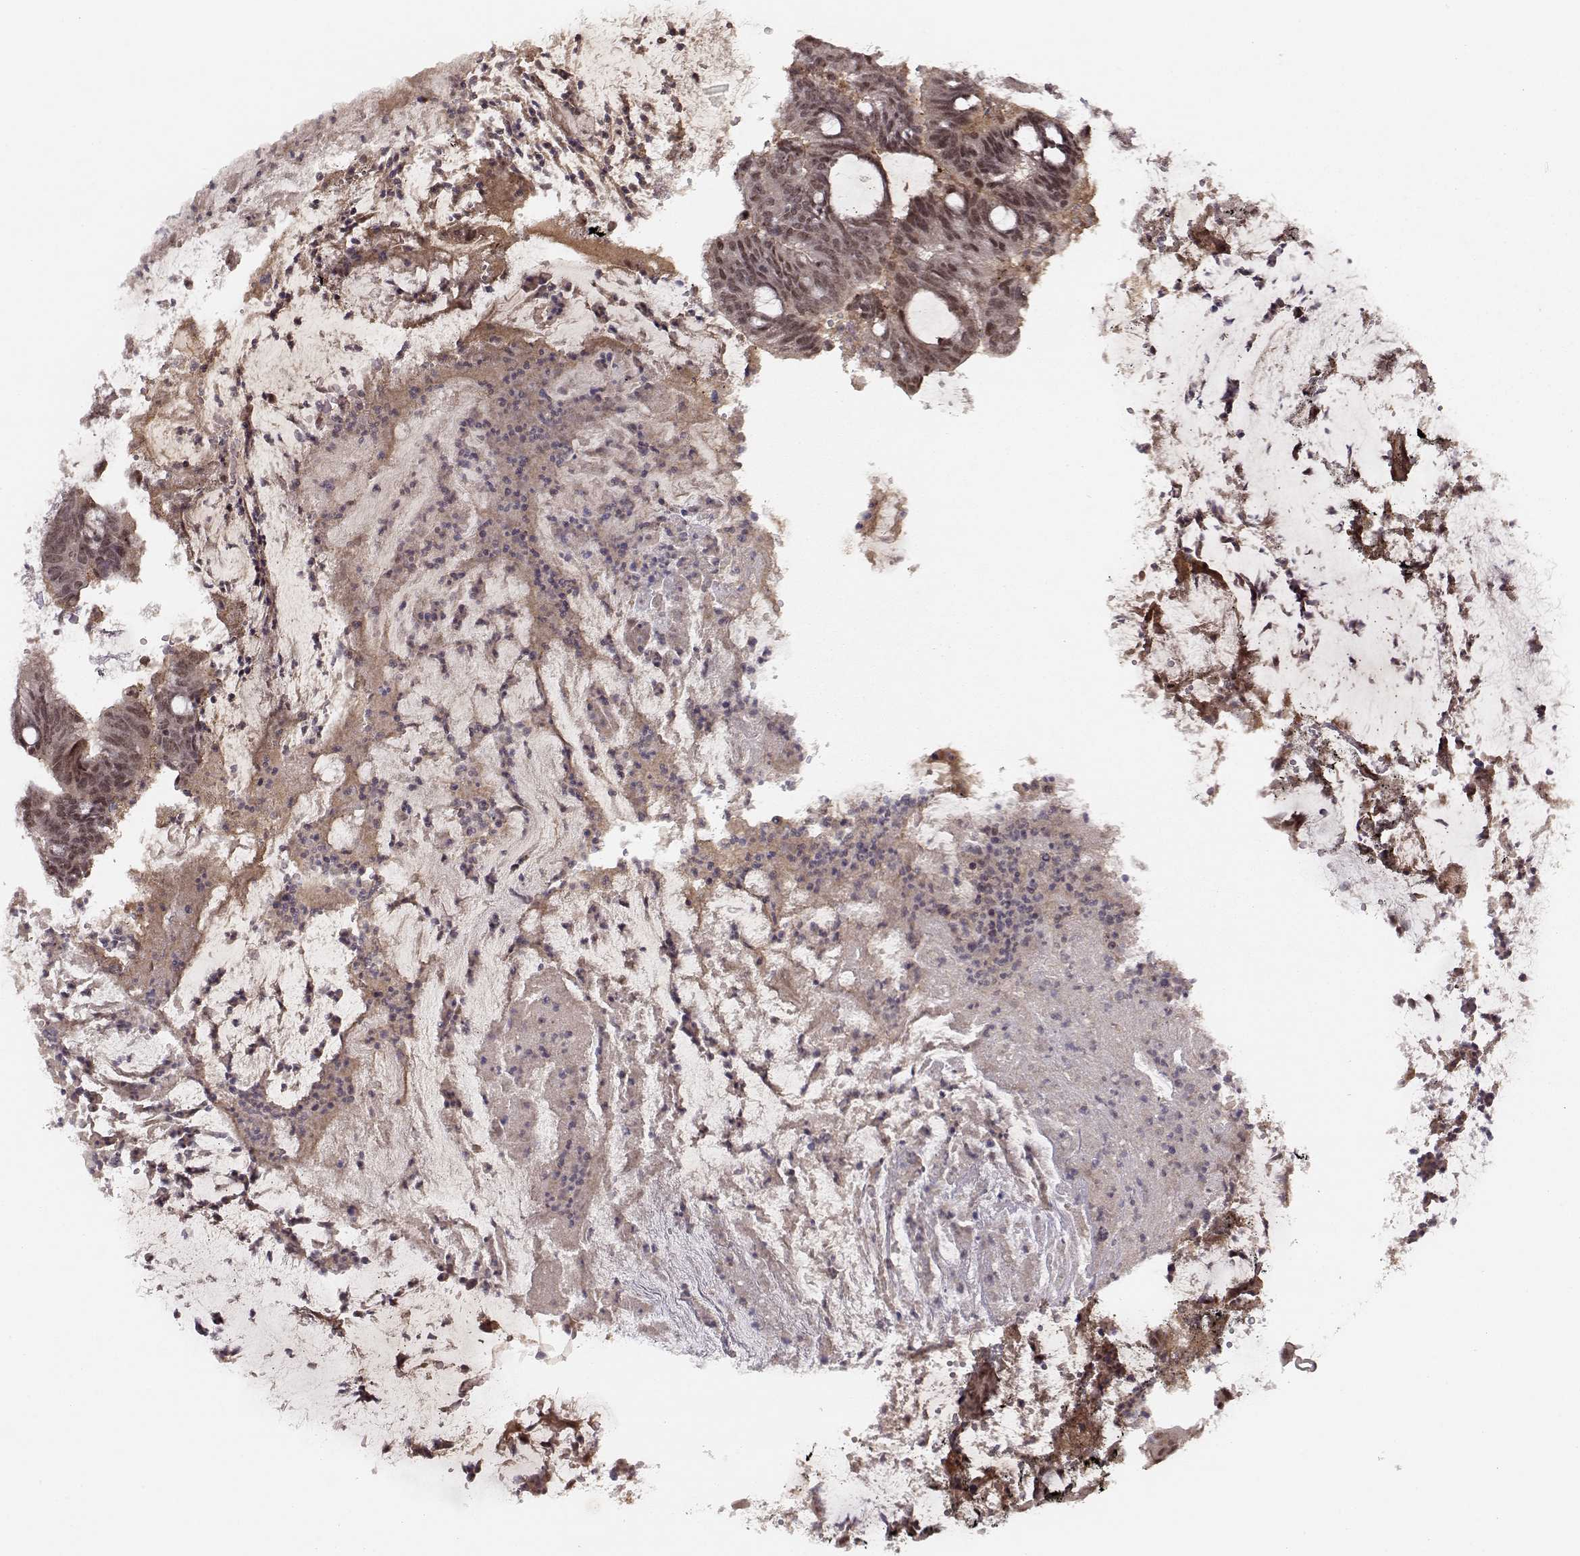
{"staining": {"intensity": "moderate", "quantity": ">75%", "location": "nuclear"}, "tissue": "colorectal cancer", "cell_type": "Tumor cells", "image_type": "cancer", "snomed": [{"axis": "morphology", "description": "Adenocarcinoma, NOS"}, {"axis": "topography", "description": "Colon"}], "caption": "Adenocarcinoma (colorectal) stained with IHC displays moderate nuclear staining in approximately >75% of tumor cells.", "gene": "CSNK2A1", "patient": {"sex": "female", "age": 43}}